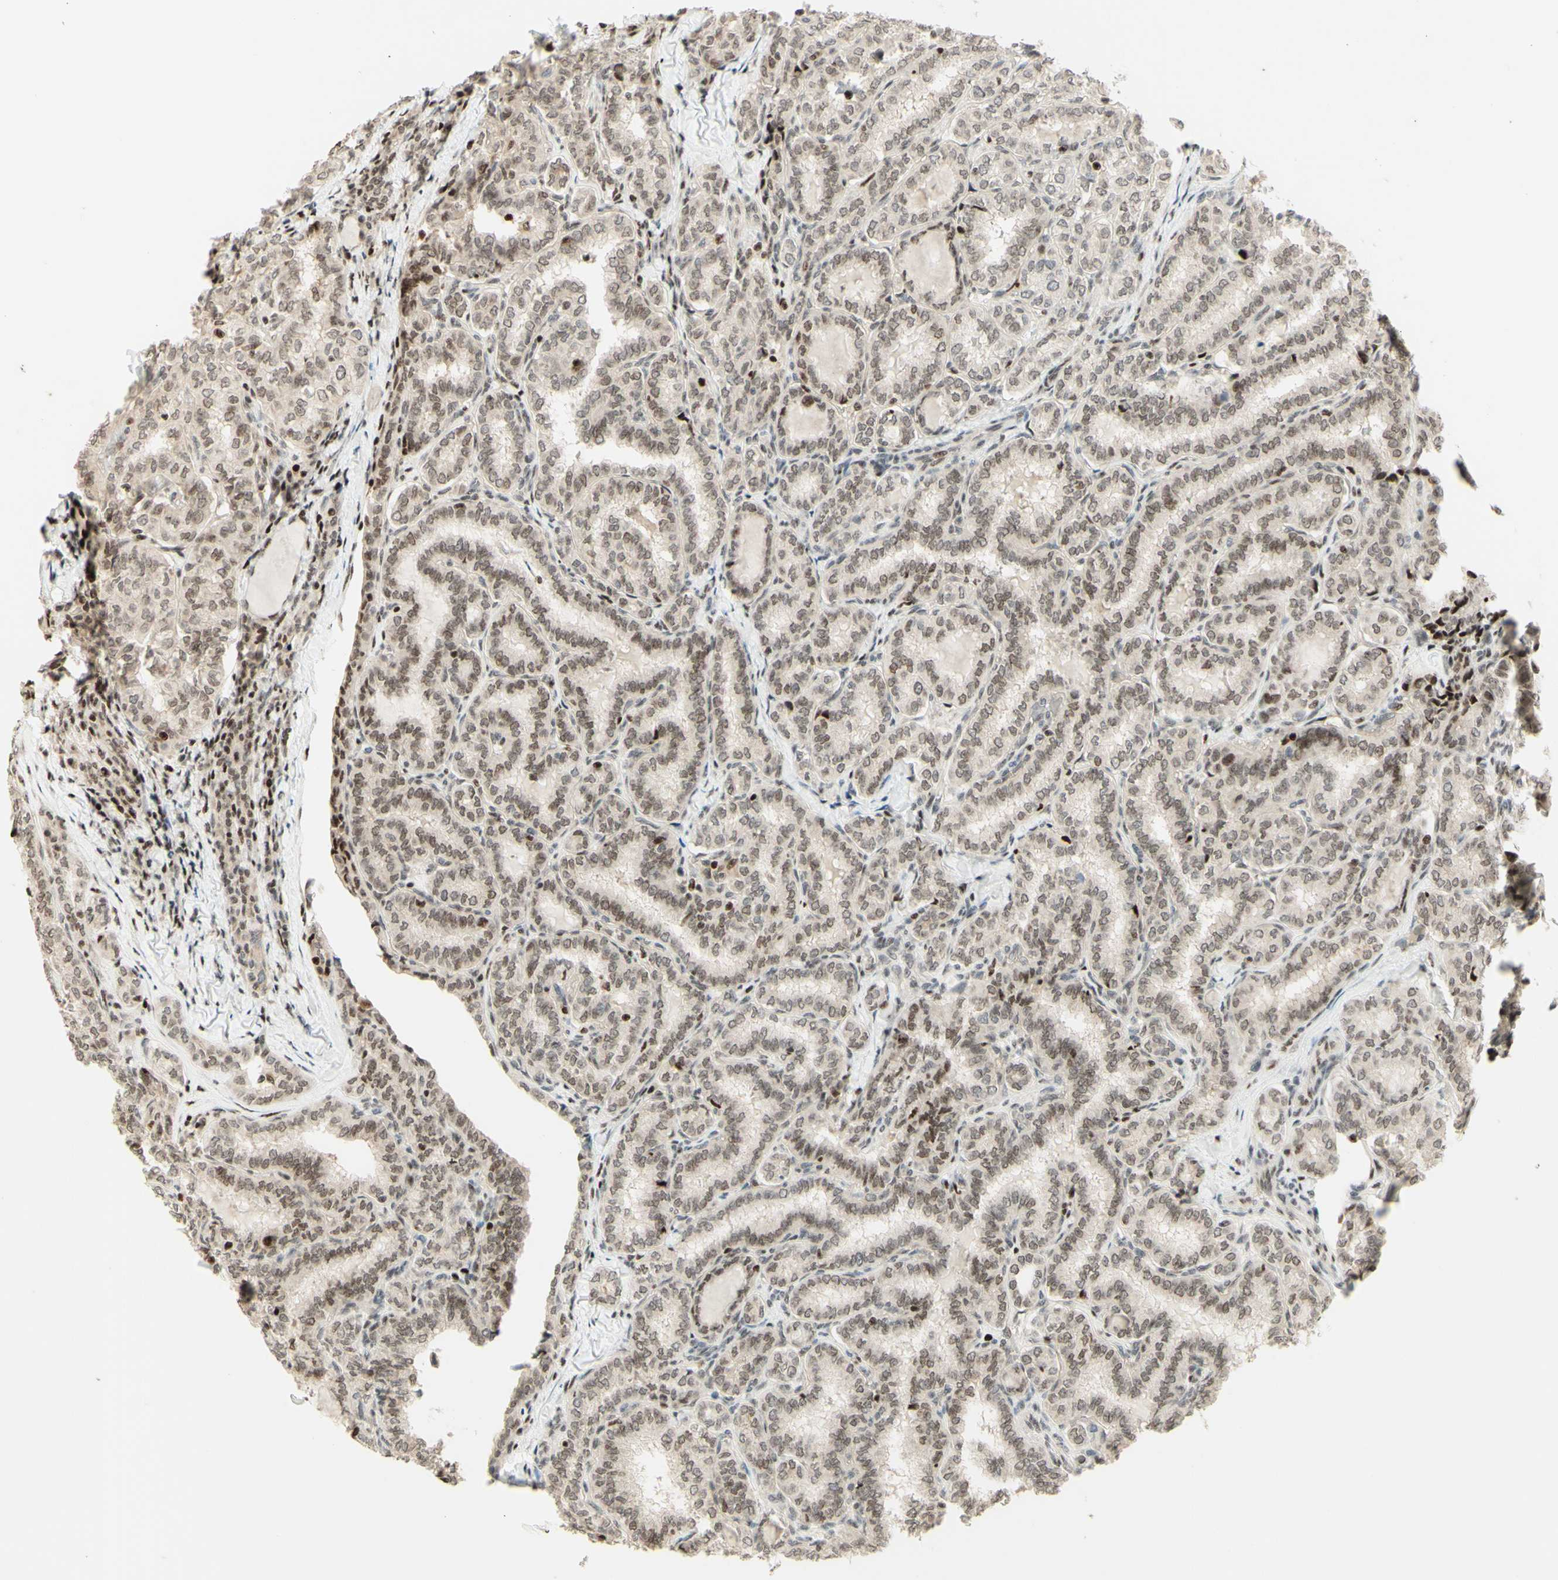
{"staining": {"intensity": "strong", "quantity": "<25%", "location": "nuclear"}, "tissue": "thyroid cancer", "cell_type": "Tumor cells", "image_type": "cancer", "snomed": [{"axis": "morphology", "description": "Normal tissue, NOS"}, {"axis": "morphology", "description": "Papillary adenocarcinoma, NOS"}, {"axis": "topography", "description": "Thyroid gland"}], "caption": "DAB immunohistochemical staining of papillary adenocarcinoma (thyroid) displays strong nuclear protein positivity in about <25% of tumor cells.", "gene": "CDKL5", "patient": {"sex": "female", "age": 30}}